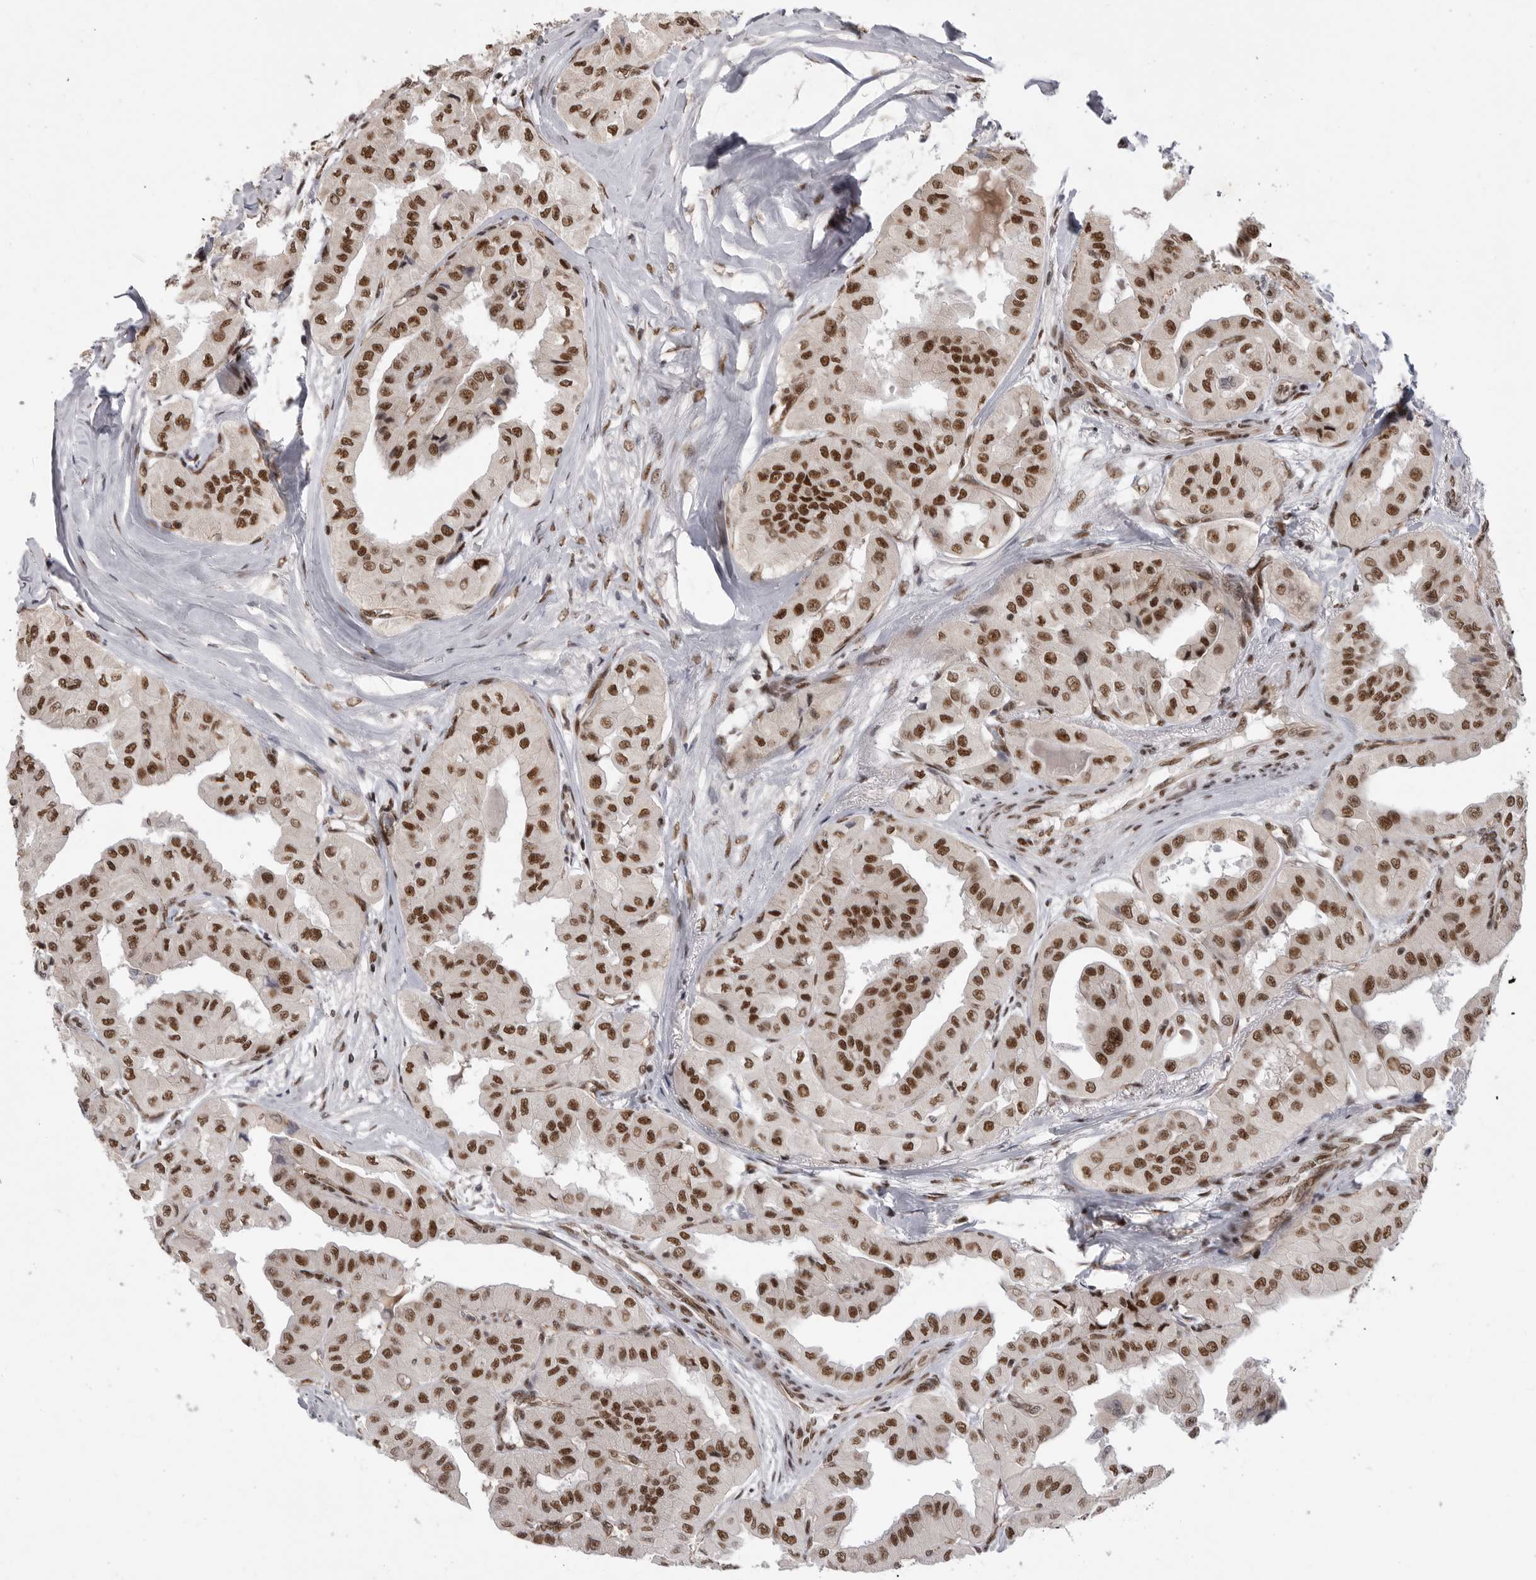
{"staining": {"intensity": "strong", "quantity": ">75%", "location": "nuclear"}, "tissue": "thyroid cancer", "cell_type": "Tumor cells", "image_type": "cancer", "snomed": [{"axis": "morphology", "description": "Papillary adenocarcinoma, NOS"}, {"axis": "topography", "description": "Thyroid gland"}], "caption": "Protein expression by immunohistochemistry shows strong nuclear positivity in approximately >75% of tumor cells in papillary adenocarcinoma (thyroid). The protein of interest is stained brown, and the nuclei are stained in blue (DAB IHC with brightfield microscopy, high magnification).", "gene": "PPP1R8", "patient": {"sex": "female", "age": 59}}